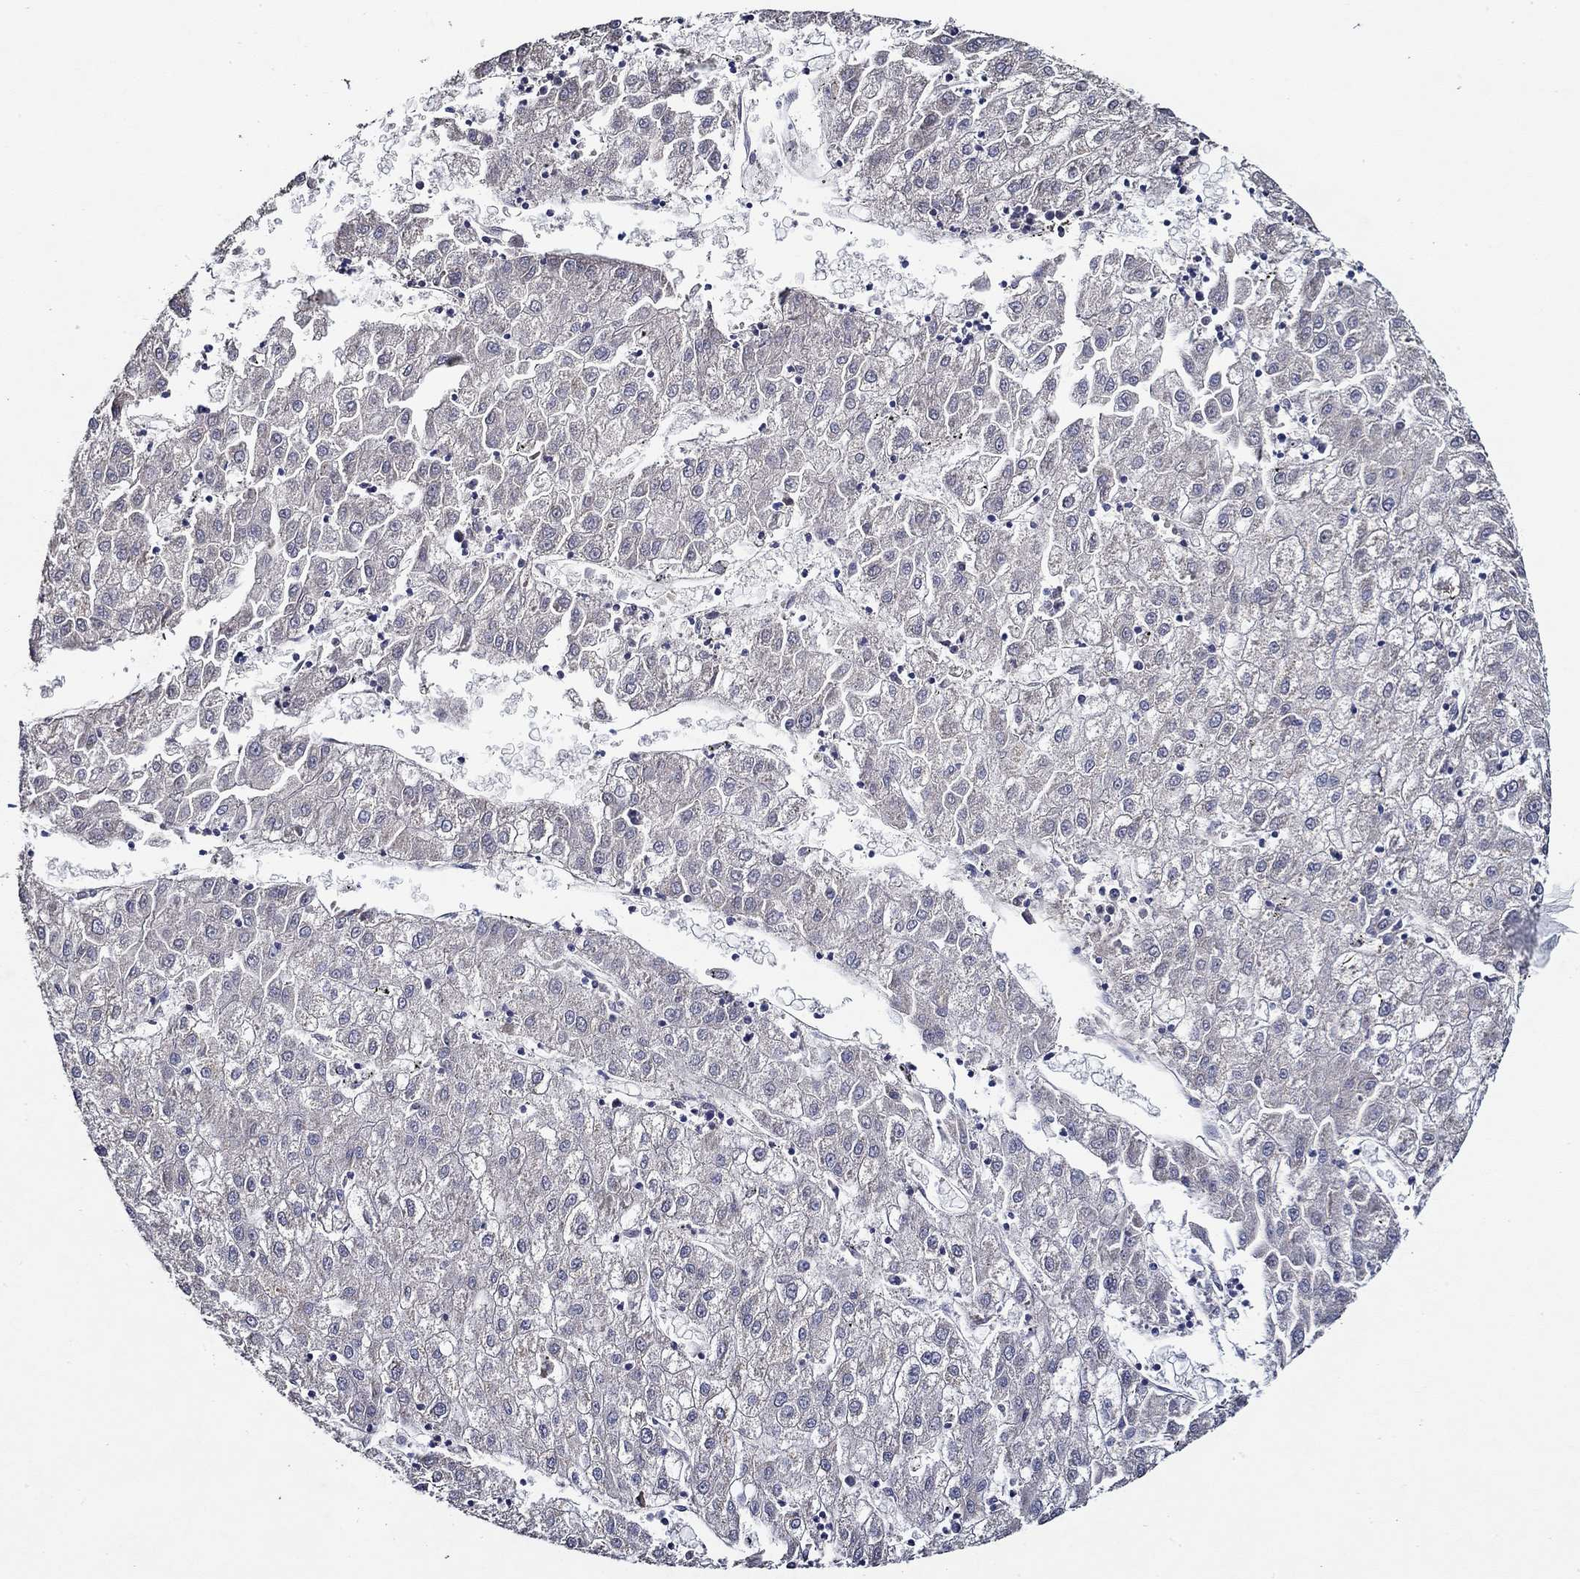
{"staining": {"intensity": "negative", "quantity": "none", "location": "none"}, "tissue": "liver cancer", "cell_type": "Tumor cells", "image_type": "cancer", "snomed": [{"axis": "morphology", "description": "Carcinoma, Hepatocellular, NOS"}, {"axis": "topography", "description": "Liver"}], "caption": "Tumor cells are negative for protein expression in human liver cancer (hepatocellular carcinoma).", "gene": "GATA2", "patient": {"sex": "male", "age": 72}}